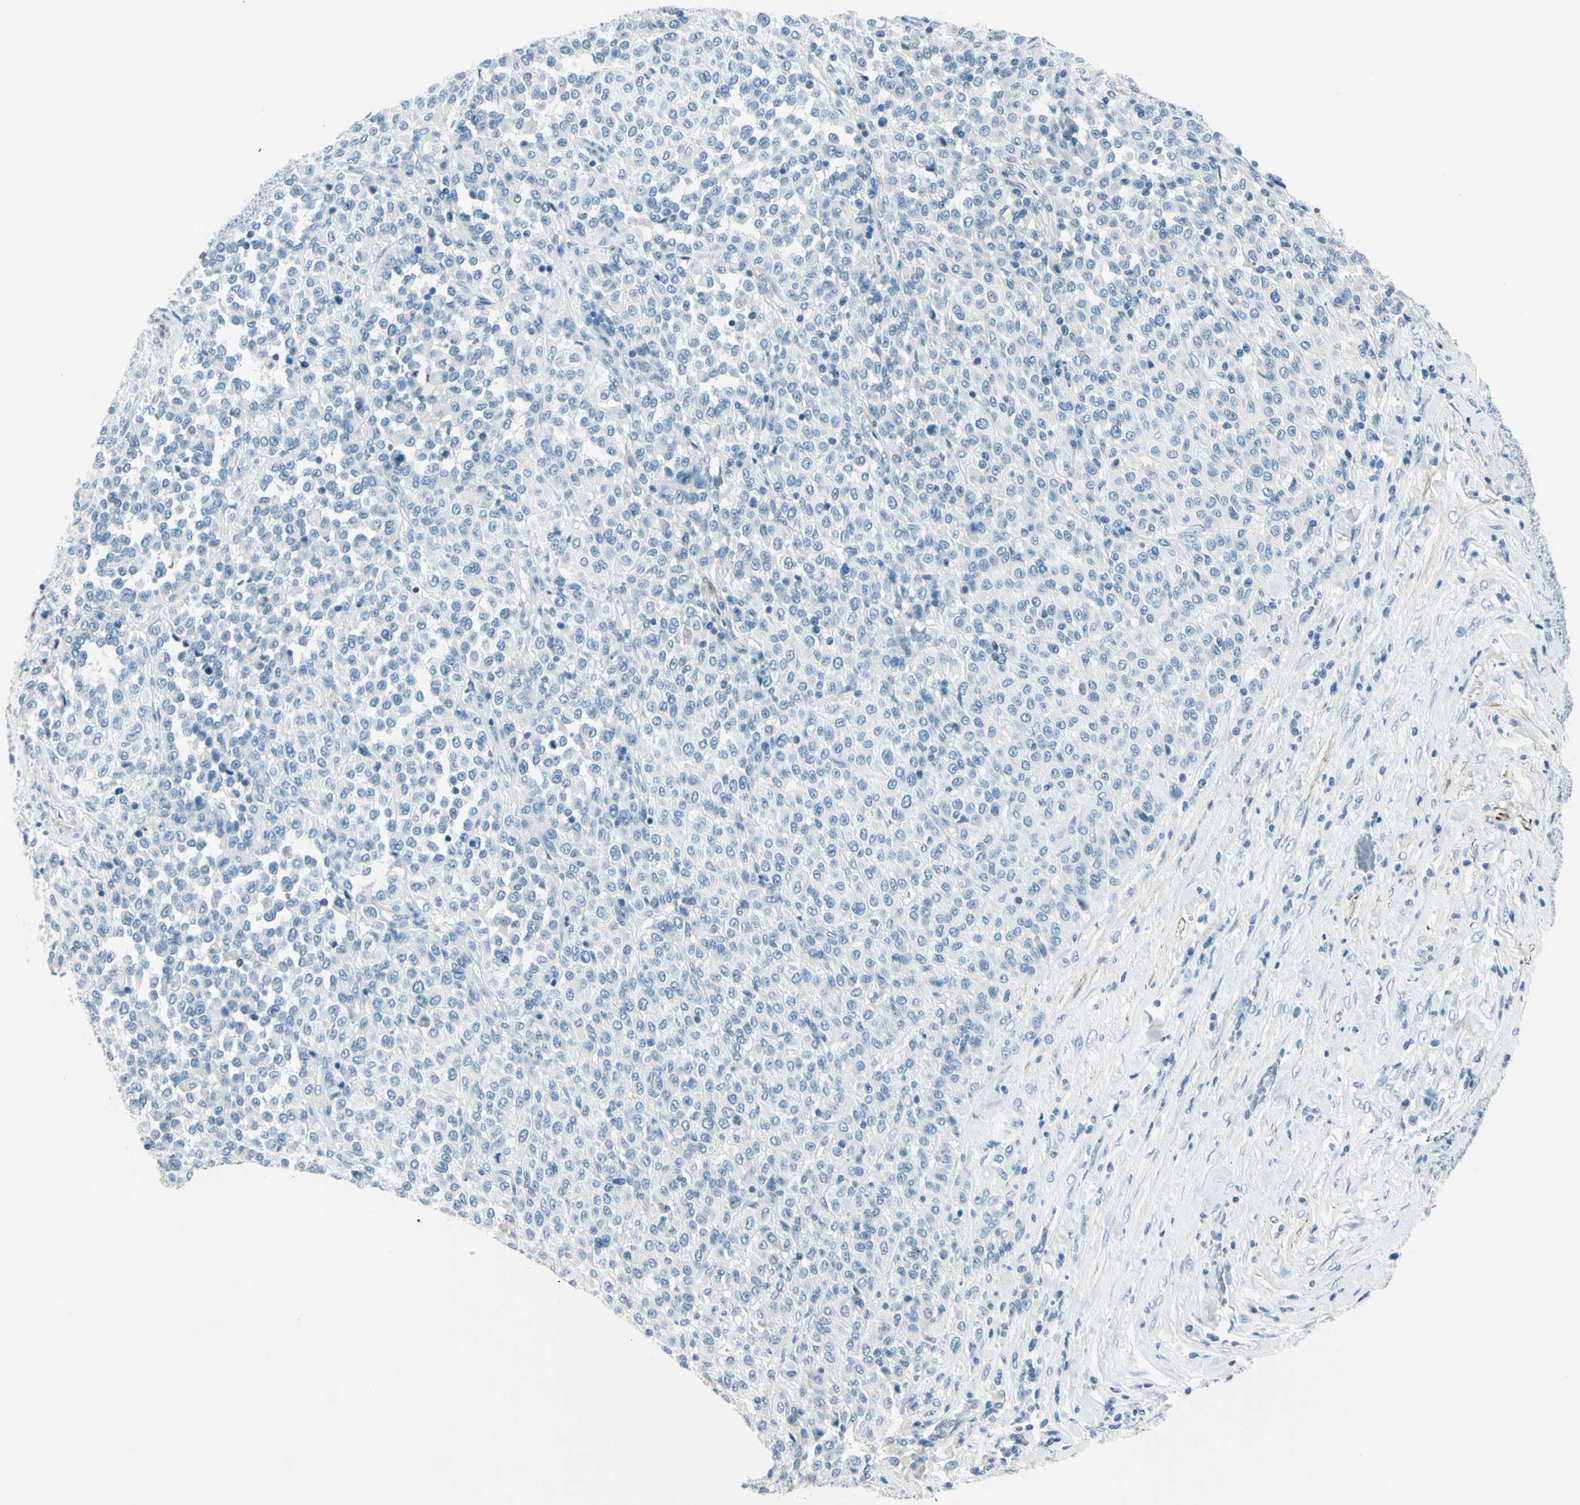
{"staining": {"intensity": "negative", "quantity": "none", "location": "none"}, "tissue": "melanoma", "cell_type": "Tumor cells", "image_type": "cancer", "snomed": [{"axis": "morphology", "description": "Malignant melanoma, Metastatic site"}, {"axis": "topography", "description": "Pancreas"}], "caption": "IHC histopathology image of human malignant melanoma (metastatic site) stained for a protein (brown), which reveals no staining in tumor cells.", "gene": "CDH15", "patient": {"sex": "female", "age": 30}}